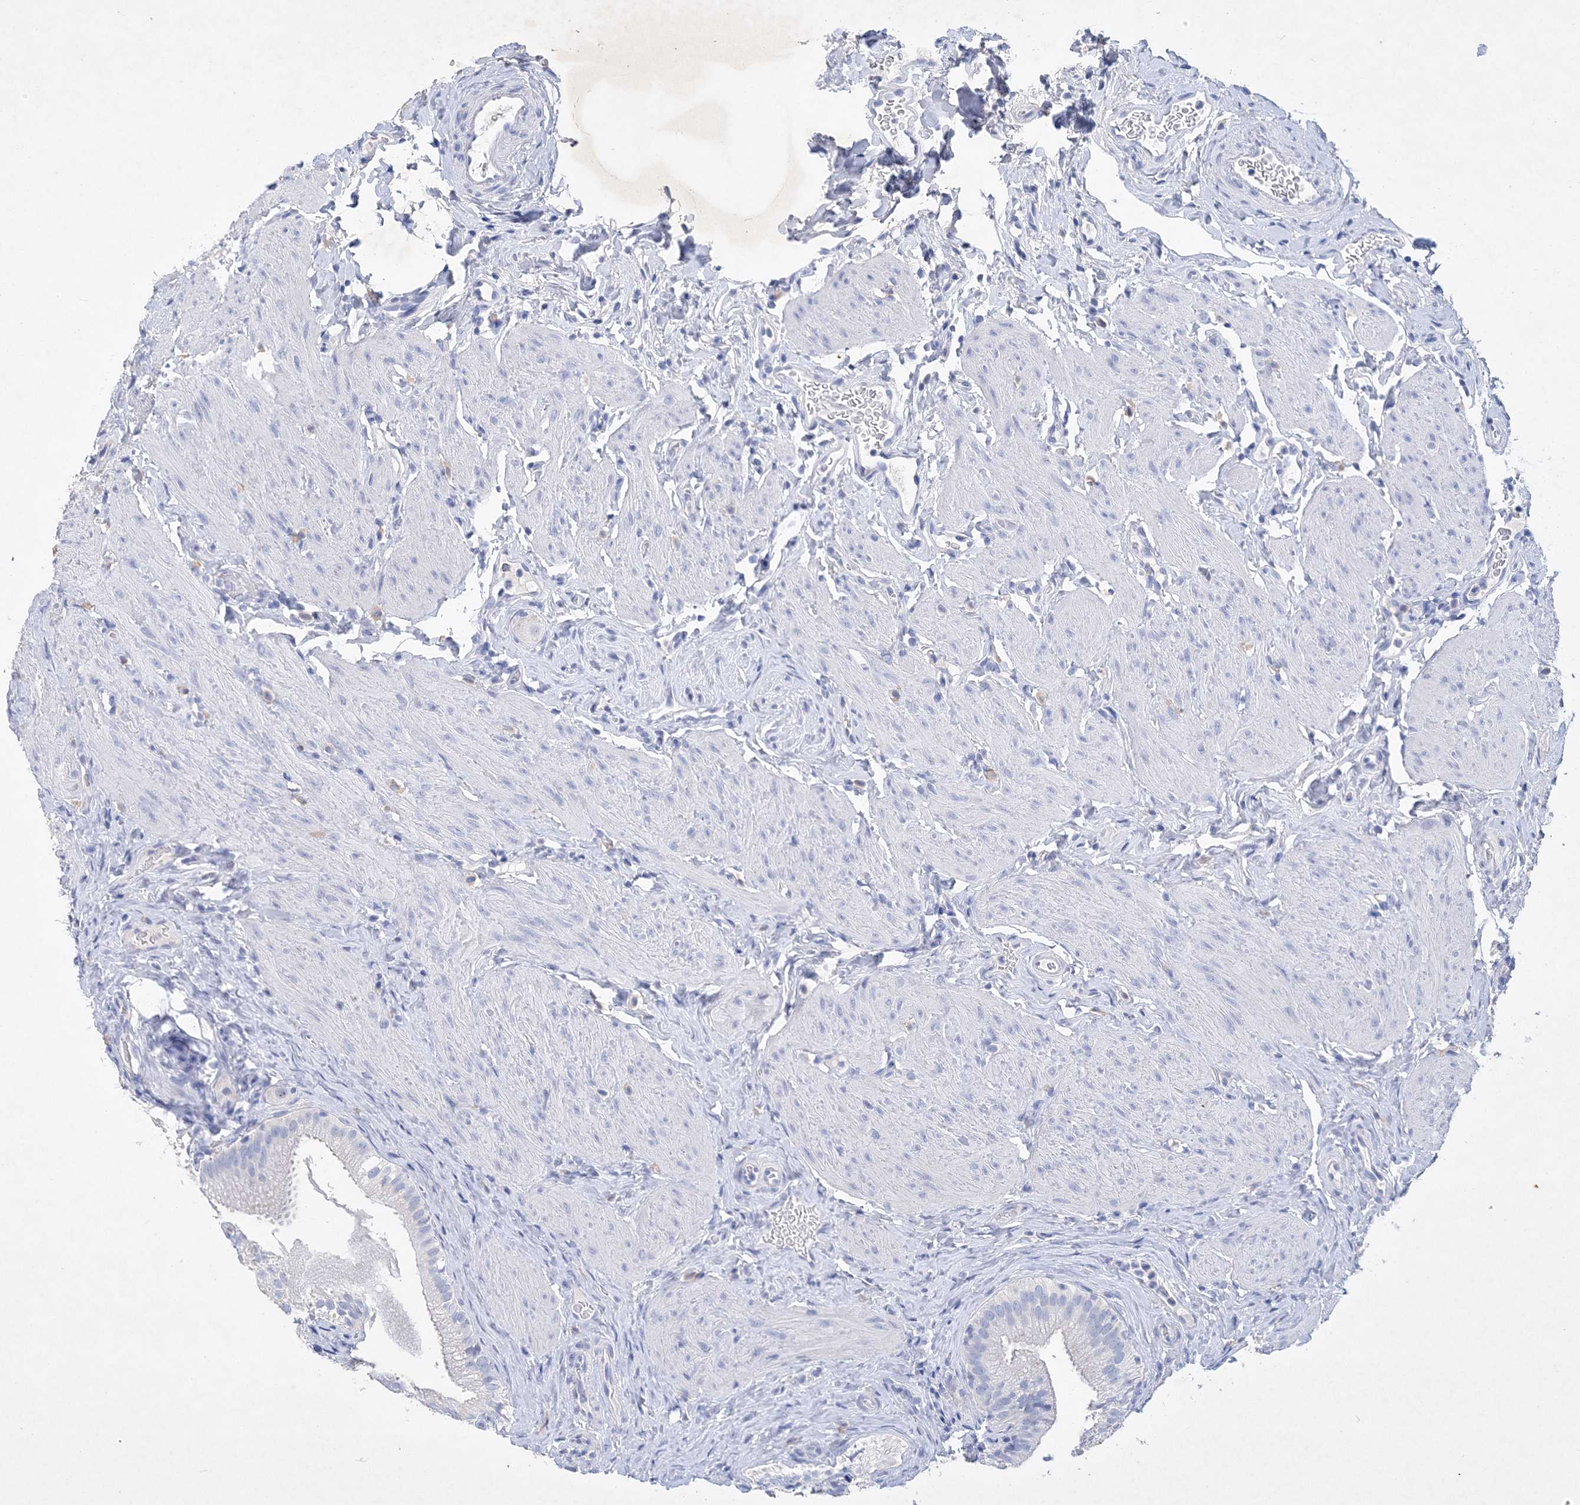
{"staining": {"intensity": "negative", "quantity": "none", "location": "none"}, "tissue": "gallbladder", "cell_type": "Glandular cells", "image_type": "normal", "snomed": [{"axis": "morphology", "description": "Normal tissue, NOS"}, {"axis": "topography", "description": "Gallbladder"}], "caption": "IHC of unremarkable gallbladder displays no staining in glandular cells.", "gene": "COPS8", "patient": {"sex": "female", "age": 30}}